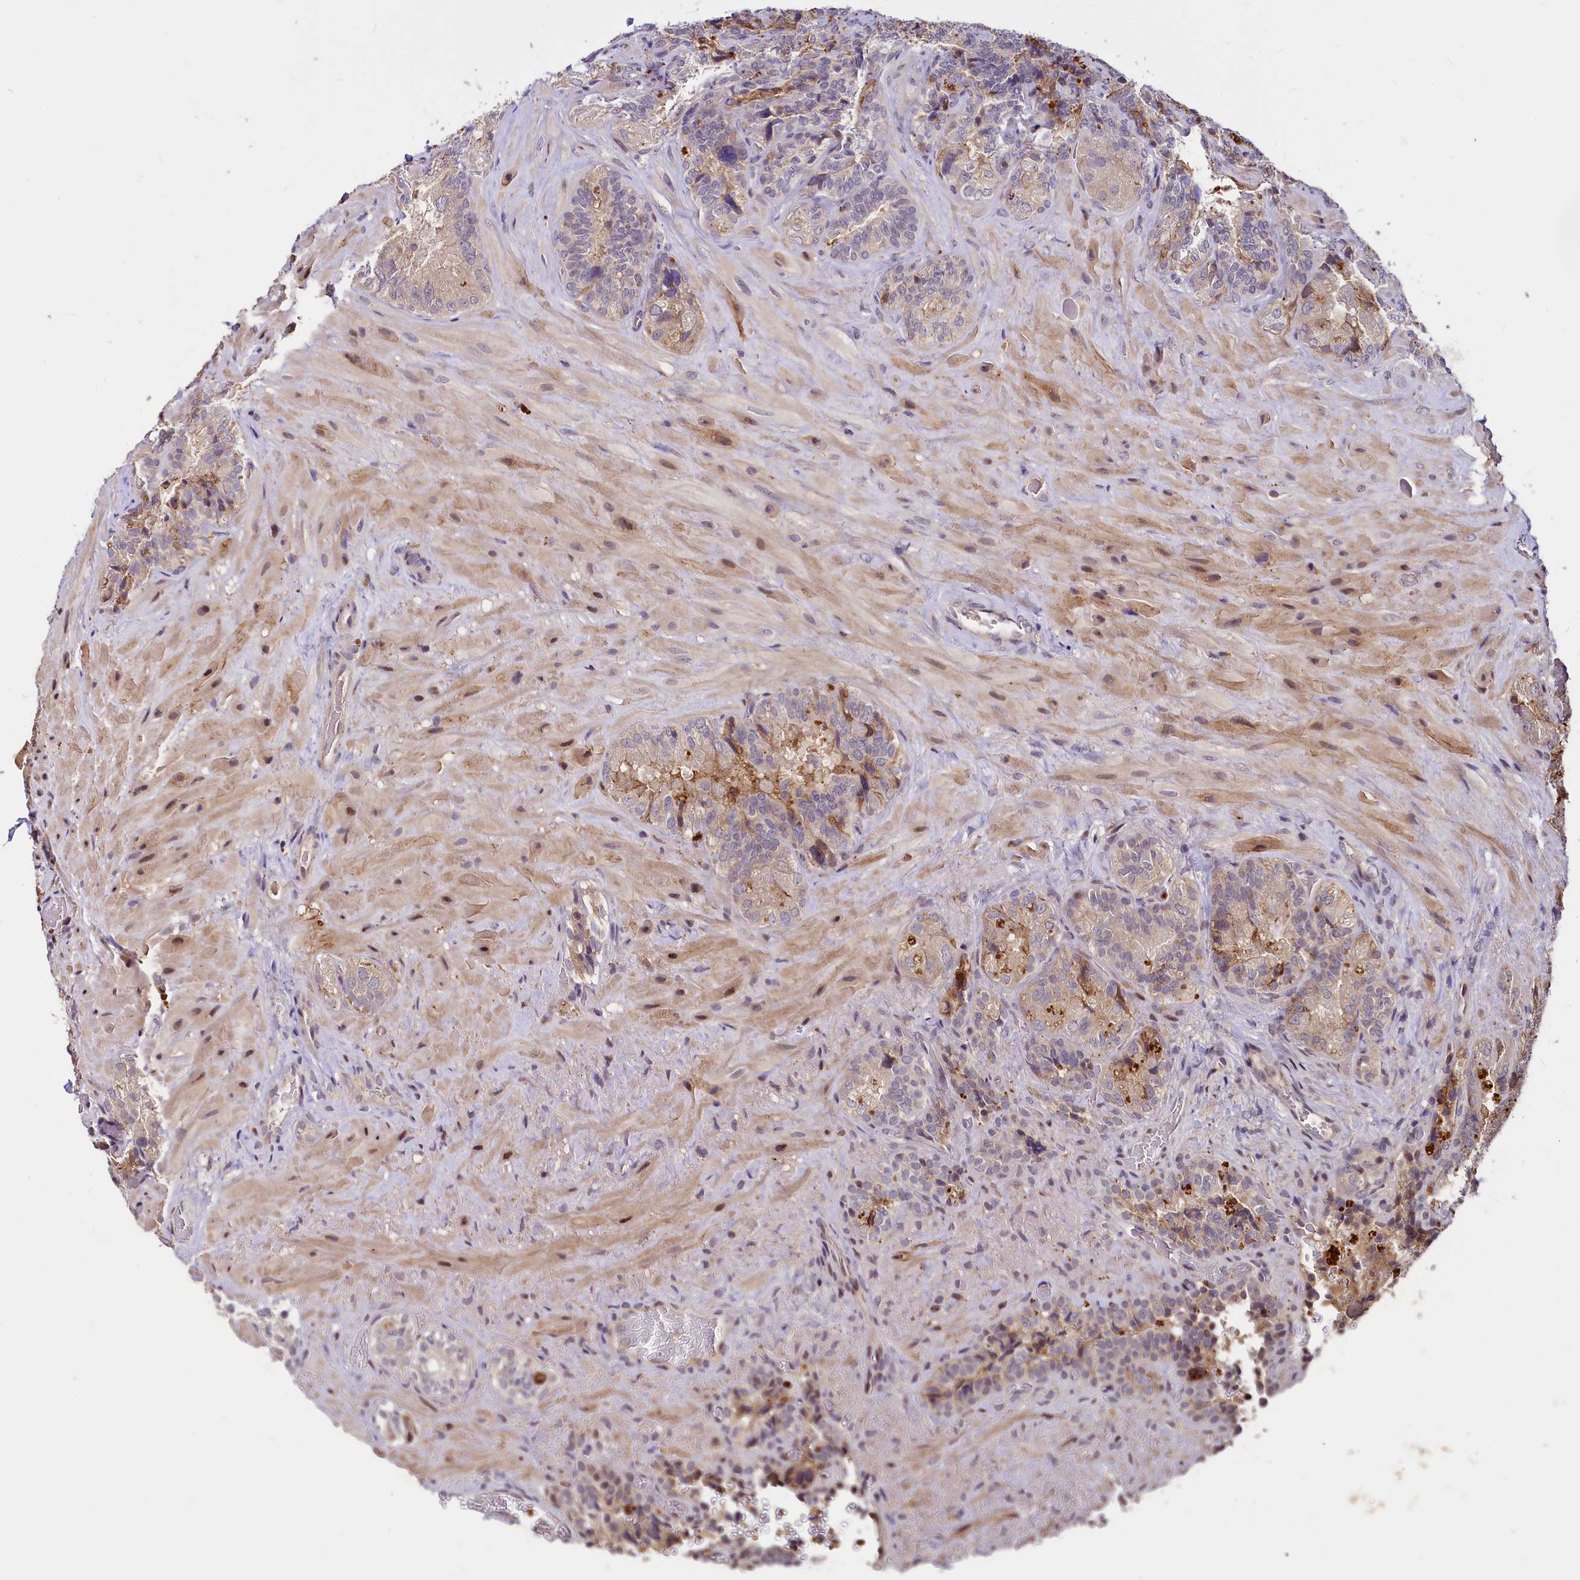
{"staining": {"intensity": "moderate", "quantity": "<25%", "location": "cytoplasmic/membranous"}, "tissue": "seminal vesicle", "cell_type": "Glandular cells", "image_type": "normal", "snomed": [{"axis": "morphology", "description": "Normal tissue, NOS"}, {"axis": "topography", "description": "Prostate and seminal vesicle, NOS"}, {"axis": "topography", "description": "Prostate"}, {"axis": "topography", "description": "Seminal veicle"}], "caption": "DAB immunohistochemical staining of unremarkable seminal vesicle shows moderate cytoplasmic/membranous protein staining in approximately <25% of glandular cells. (Stains: DAB (3,3'-diaminobenzidine) in brown, nuclei in blue, Microscopy: brightfield microscopy at high magnification).", "gene": "ATG101", "patient": {"sex": "male", "age": 67}}